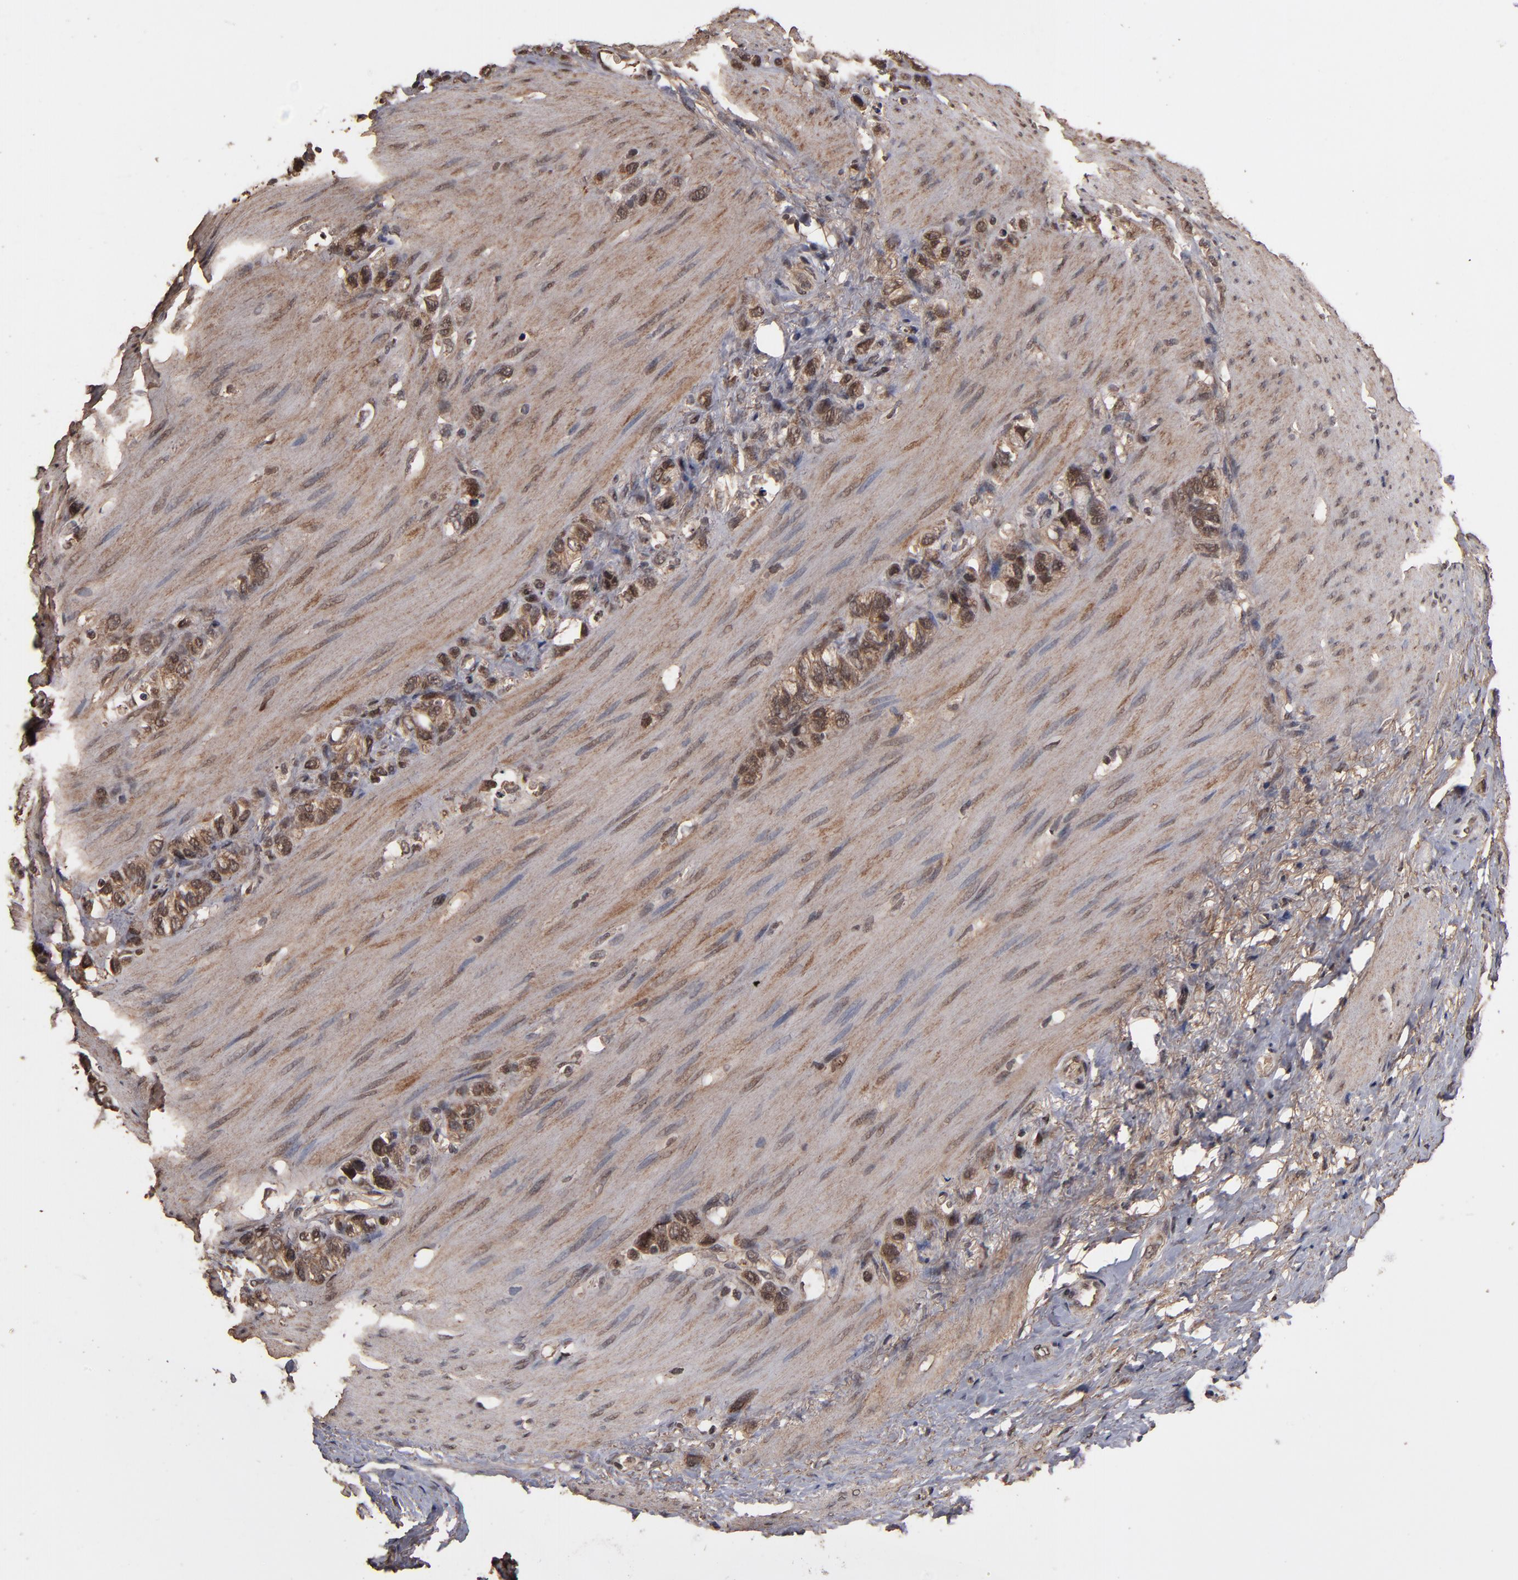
{"staining": {"intensity": "moderate", "quantity": ">75%", "location": "cytoplasmic/membranous,nuclear"}, "tissue": "stomach cancer", "cell_type": "Tumor cells", "image_type": "cancer", "snomed": [{"axis": "morphology", "description": "Normal tissue, NOS"}, {"axis": "morphology", "description": "Adenocarcinoma, NOS"}, {"axis": "morphology", "description": "Adenocarcinoma, High grade"}, {"axis": "topography", "description": "Stomach, upper"}, {"axis": "topography", "description": "Stomach"}], "caption": "Immunohistochemical staining of stomach cancer (adenocarcinoma) displays moderate cytoplasmic/membranous and nuclear protein staining in about >75% of tumor cells.", "gene": "NXF2B", "patient": {"sex": "female", "age": 65}}